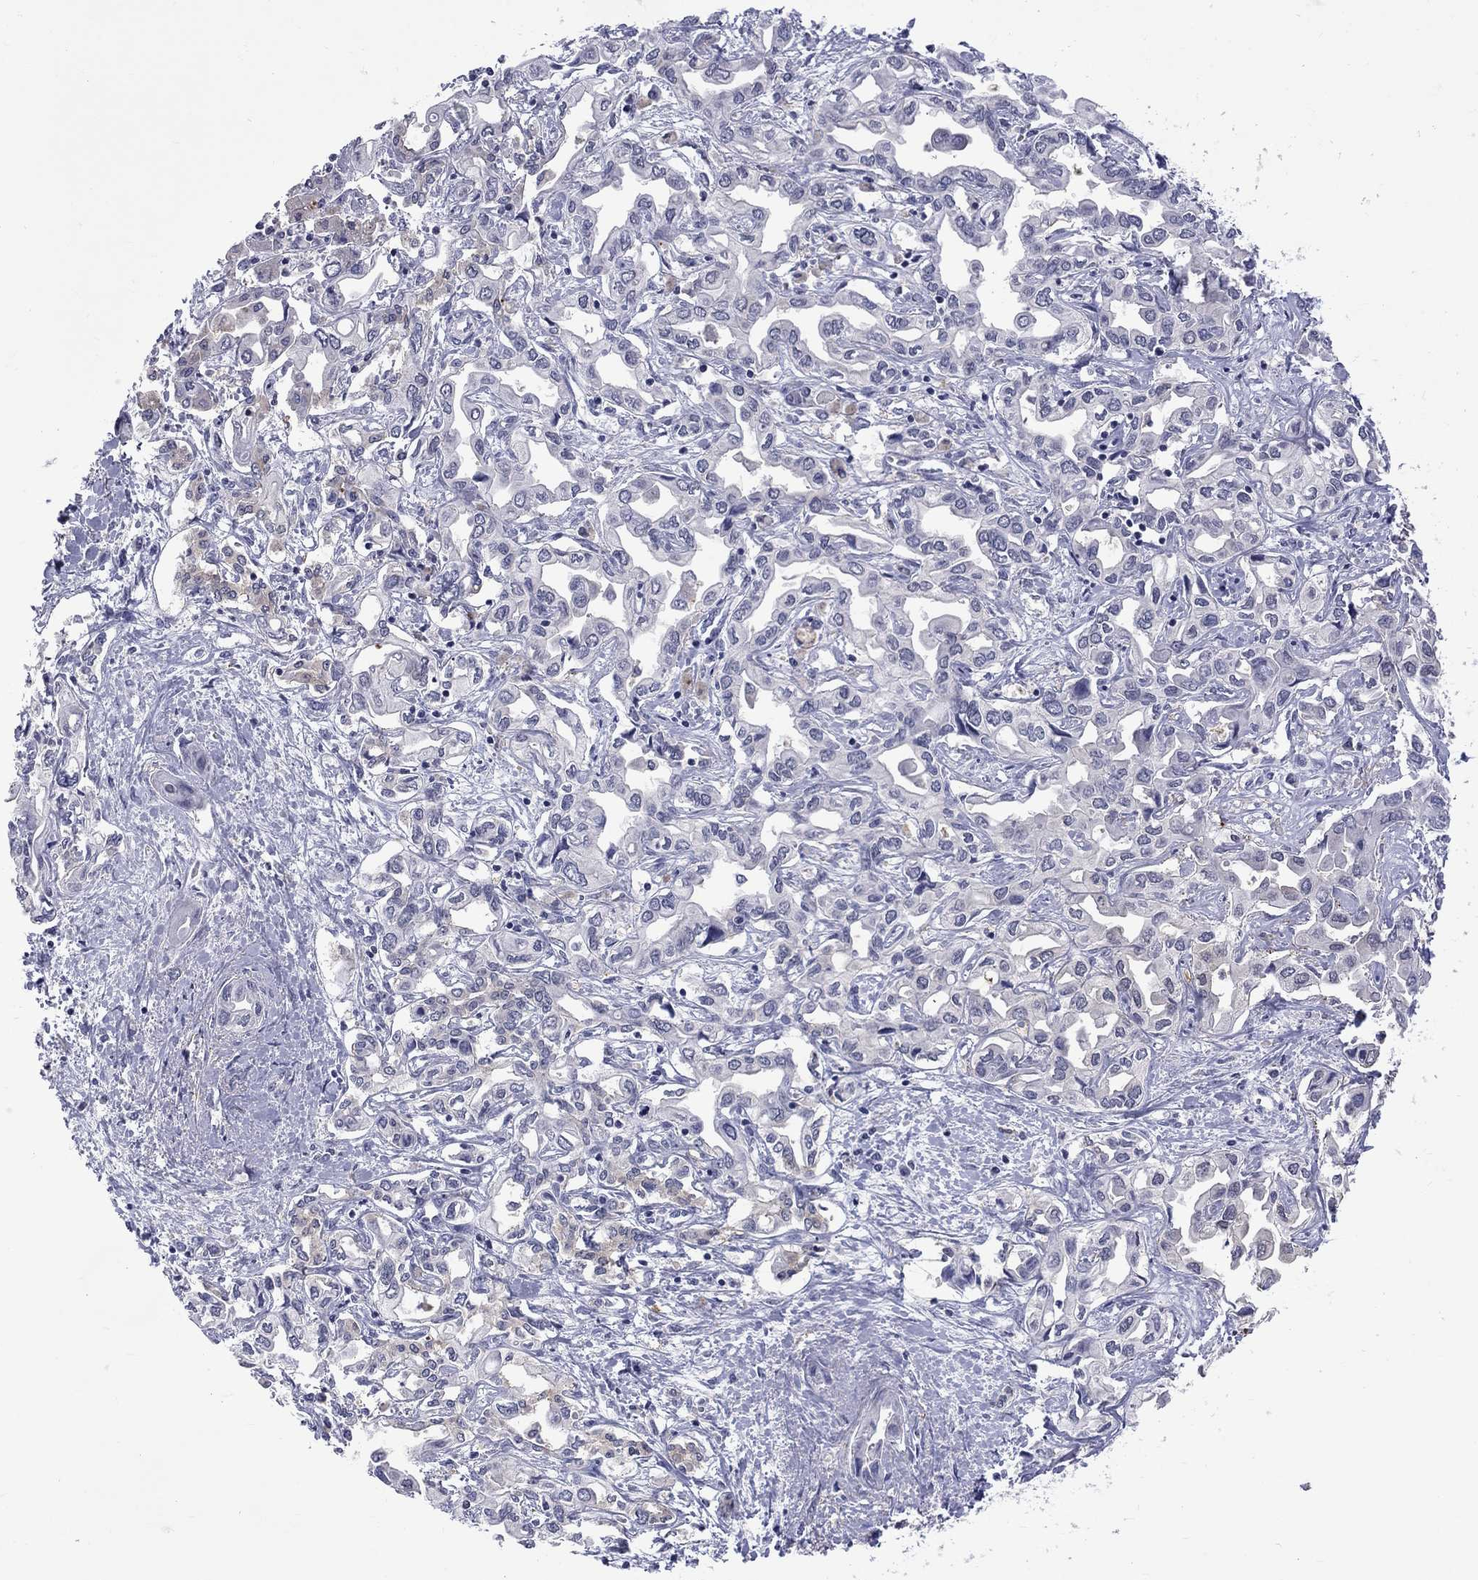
{"staining": {"intensity": "negative", "quantity": "none", "location": "none"}, "tissue": "liver cancer", "cell_type": "Tumor cells", "image_type": "cancer", "snomed": [{"axis": "morphology", "description": "Cholangiocarcinoma"}, {"axis": "topography", "description": "Liver"}], "caption": "Immunohistochemical staining of liver cancer displays no significant positivity in tumor cells.", "gene": "HKDC1", "patient": {"sex": "female", "age": 64}}